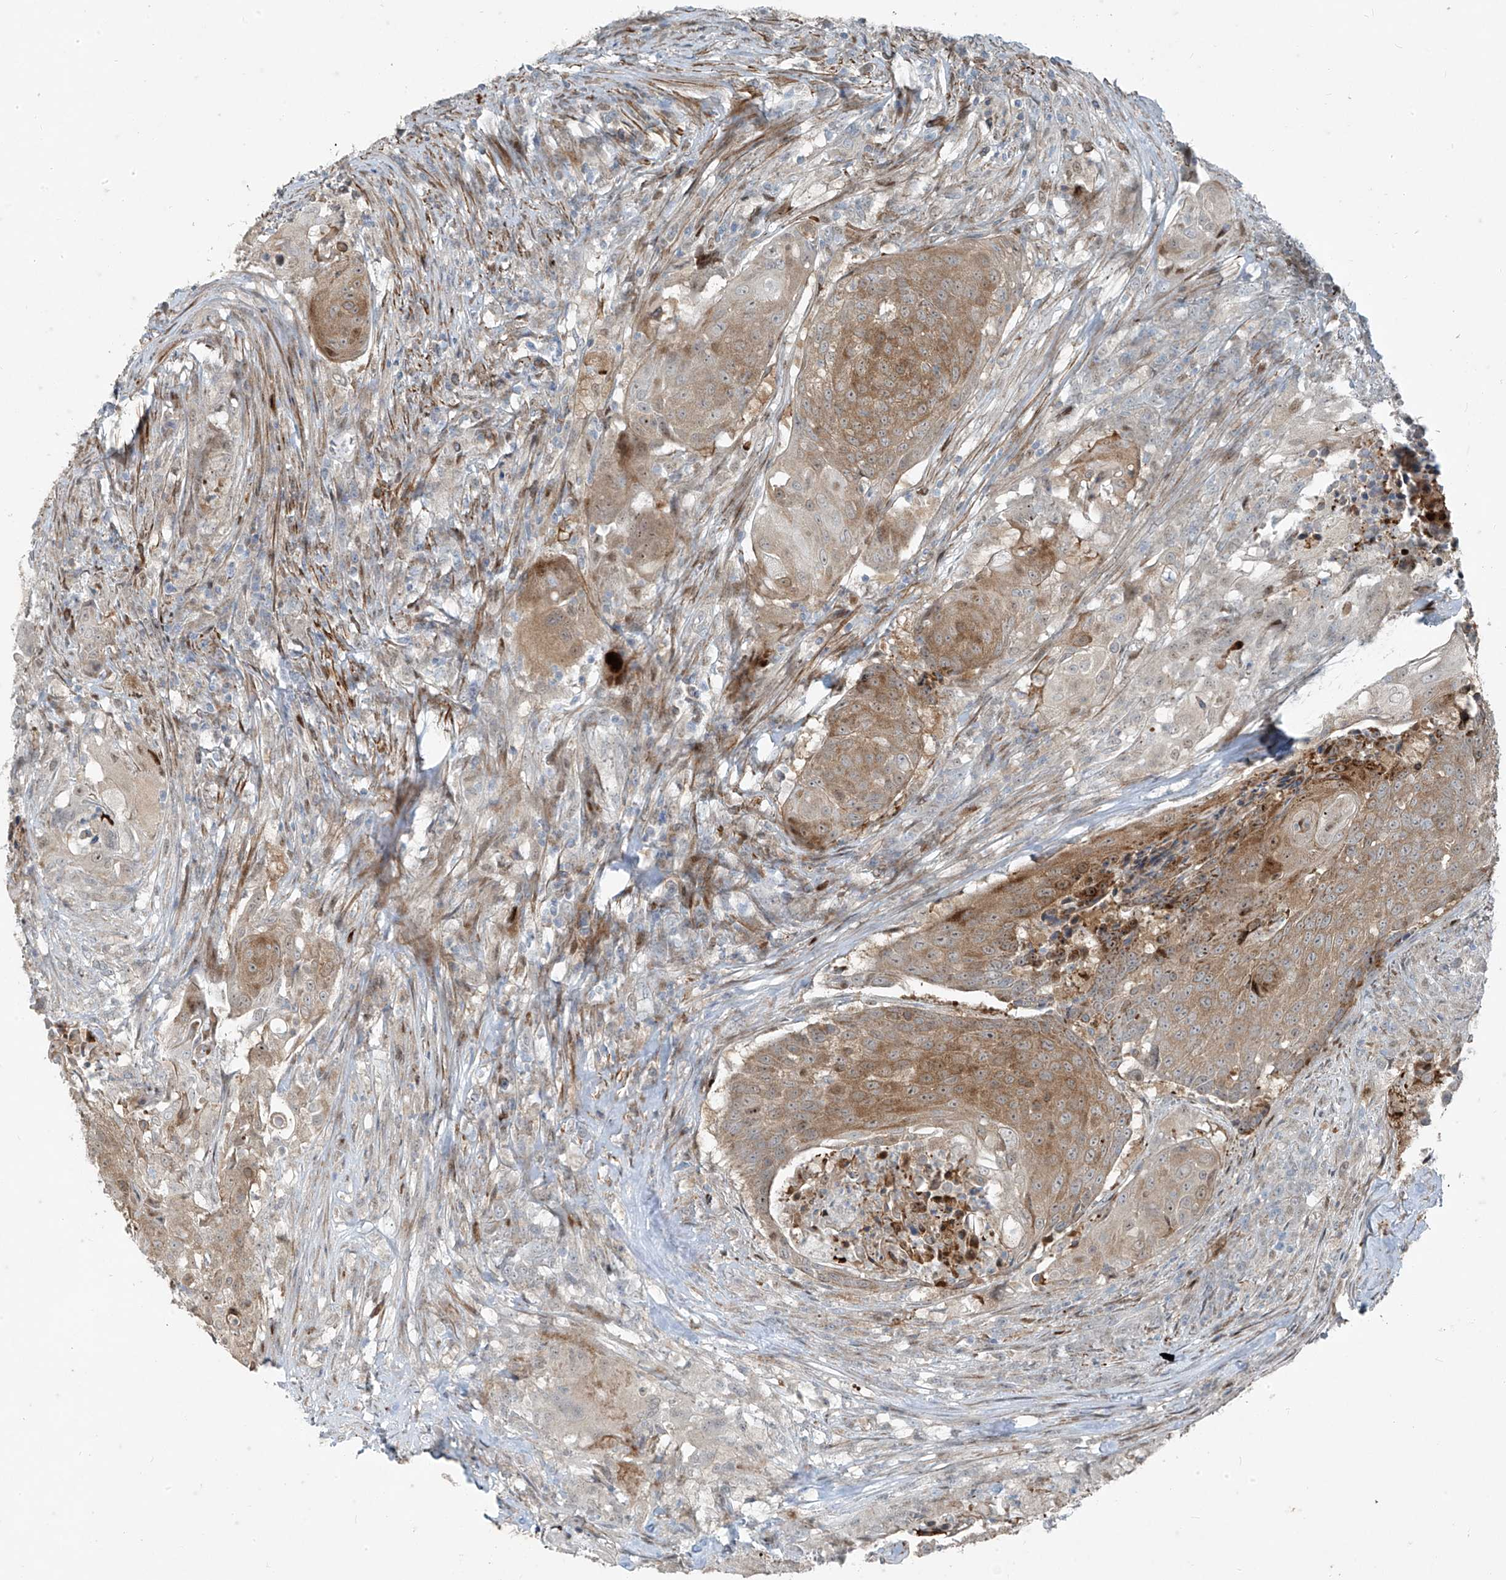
{"staining": {"intensity": "moderate", "quantity": ">75%", "location": "cytoplasmic/membranous,nuclear"}, "tissue": "urothelial cancer", "cell_type": "Tumor cells", "image_type": "cancer", "snomed": [{"axis": "morphology", "description": "Urothelial carcinoma, High grade"}, {"axis": "topography", "description": "Urinary bladder"}], "caption": "Protein expression analysis of urothelial cancer exhibits moderate cytoplasmic/membranous and nuclear positivity in about >75% of tumor cells.", "gene": "PPCS", "patient": {"sex": "female", "age": 63}}